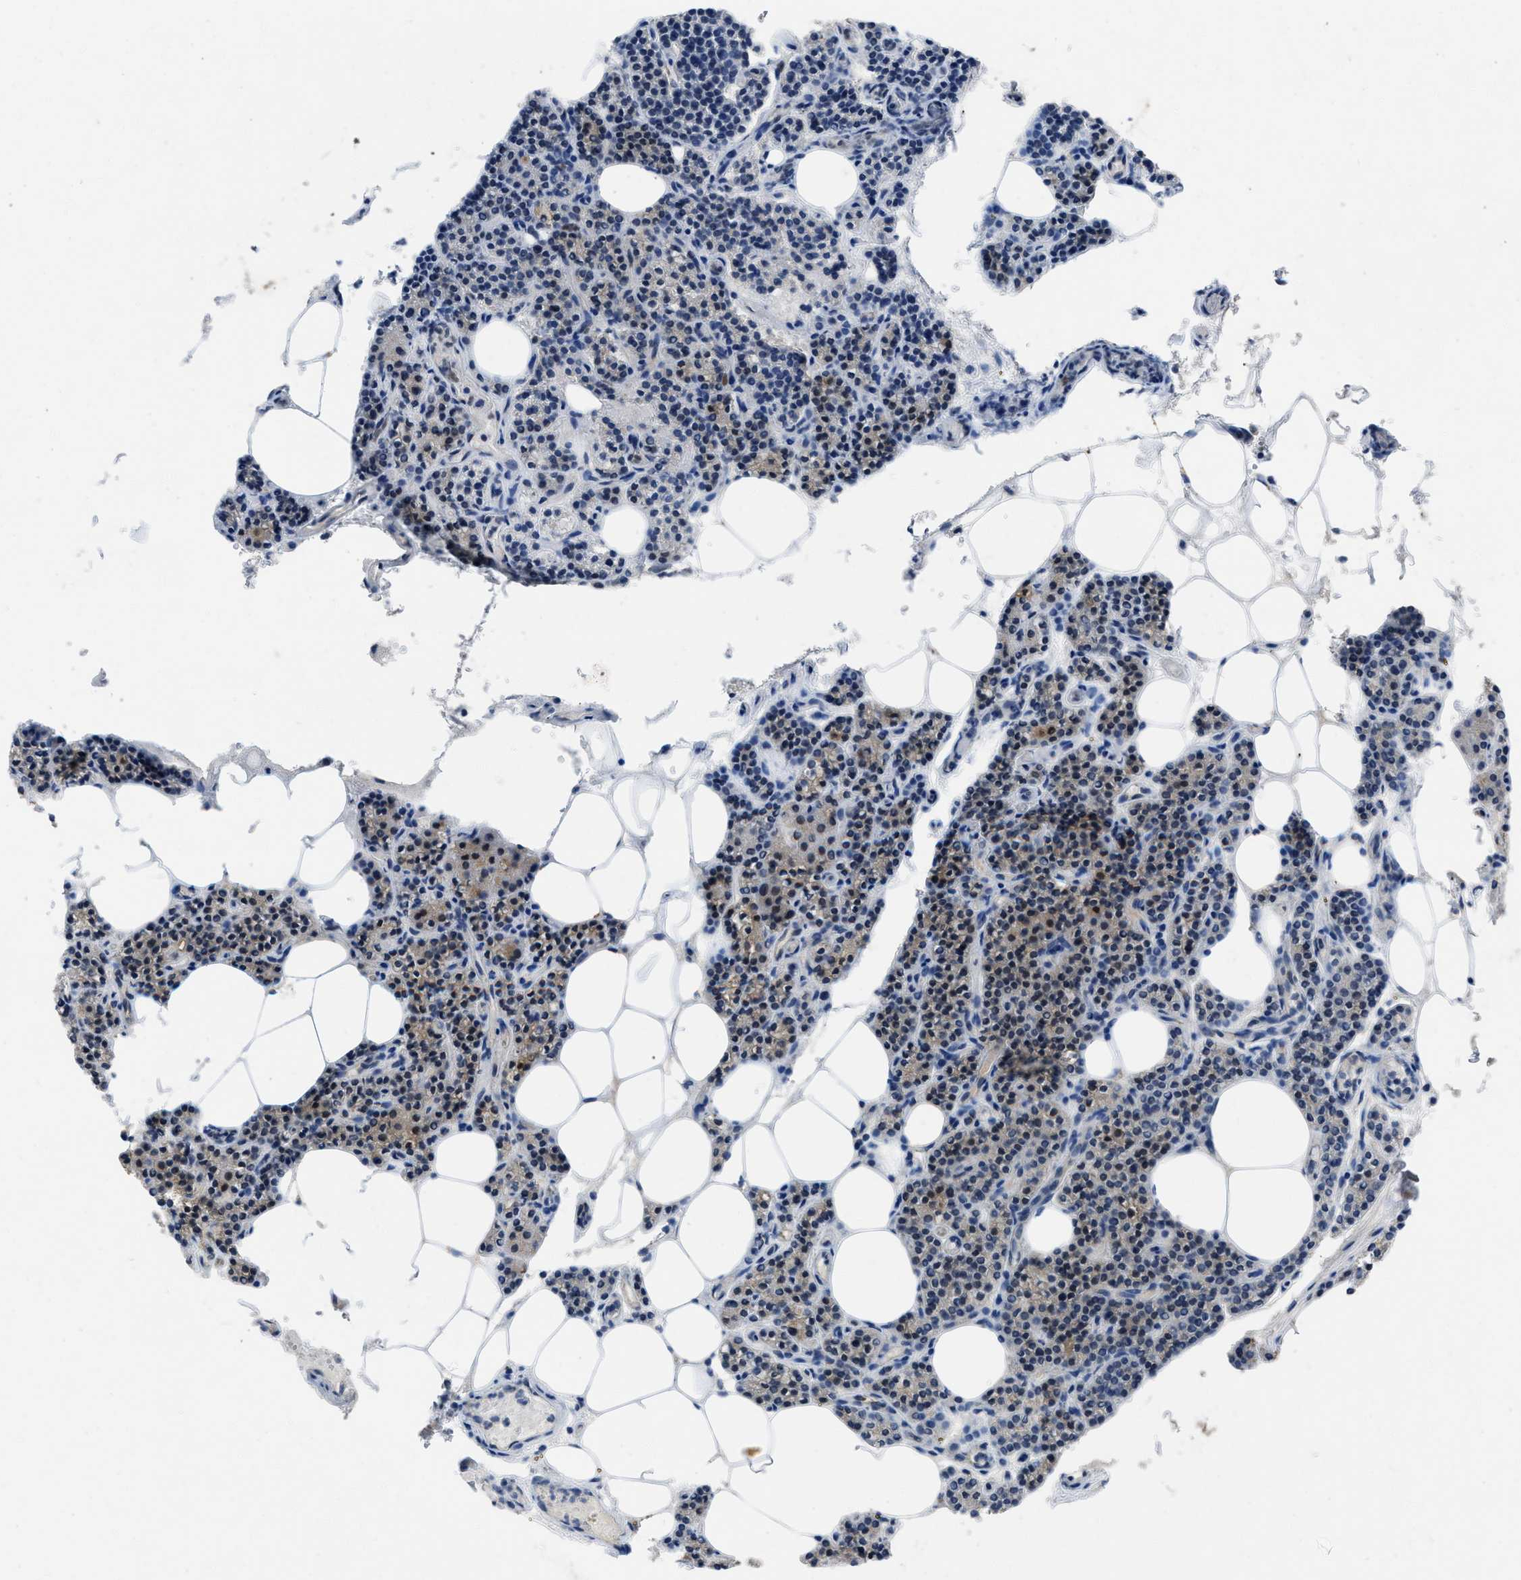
{"staining": {"intensity": "moderate", "quantity": "25%-75%", "location": "cytoplasmic/membranous"}, "tissue": "parathyroid gland", "cell_type": "Glandular cells", "image_type": "normal", "snomed": [{"axis": "morphology", "description": "Normal tissue, NOS"}, {"axis": "morphology", "description": "Adenoma, NOS"}, {"axis": "topography", "description": "Parathyroid gland"}], "caption": "There is medium levels of moderate cytoplasmic/membranous positivity in glandular cells of normal parathyroid gland, as demonstrated by immunohistochemical staining (brown color).", "gene": "YARS1", "patient": {"sex": "female", "age": 70}}